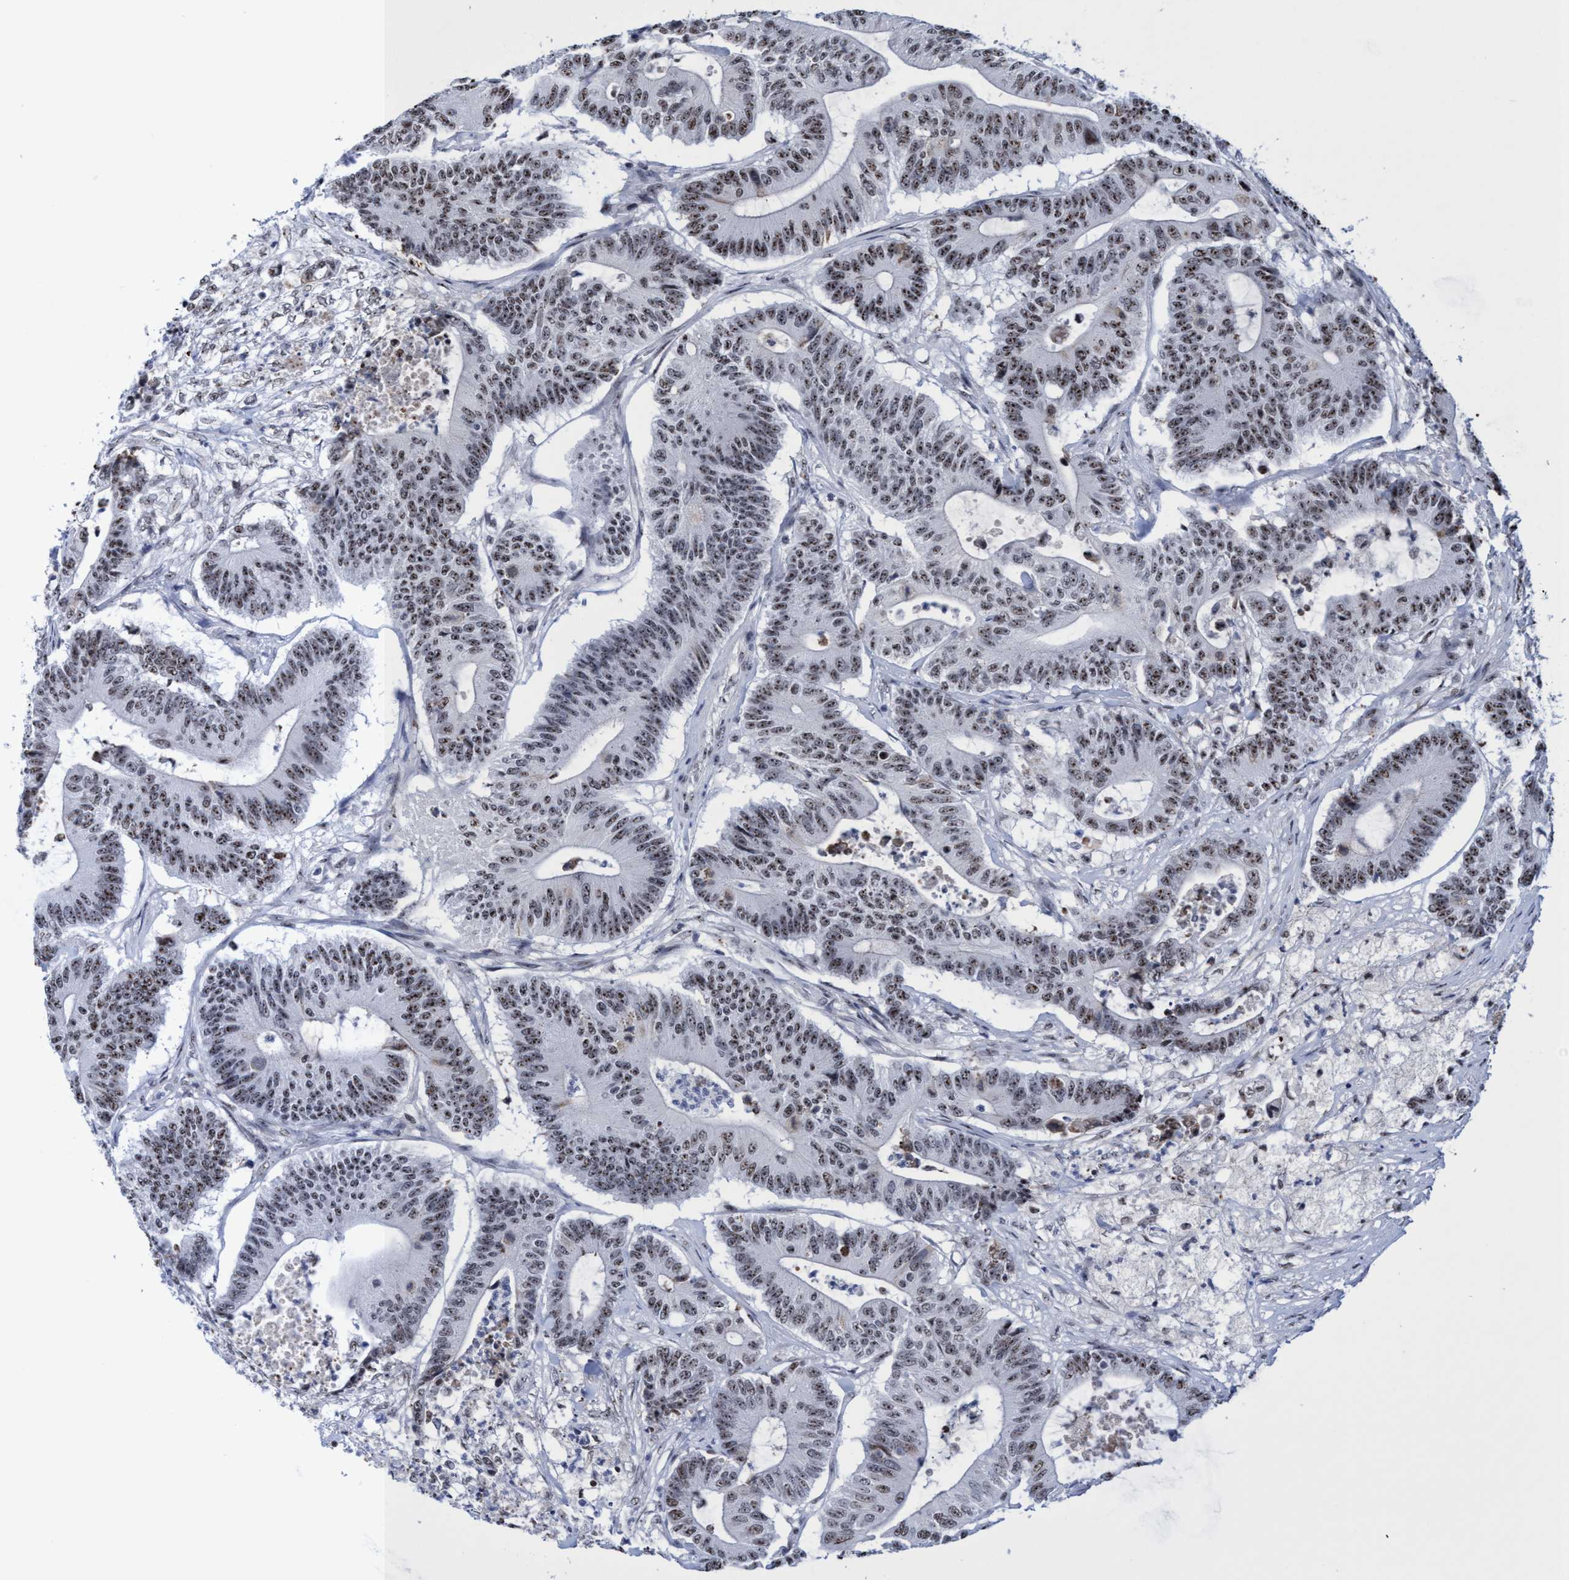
{"staining": {"intensity": "moderate", "quantity": ">75%", "location": "nuclear"}, "tissue": "colorectal cancer", "cell_type": "Tumor cells", "image_type": "cancer", "snomed": [{"axis": "morphology", "description": "Adenocarcinoma, NOS"}, {"axis": "topography", "description": "Colon"}], "caption": "Immunohistochemistry of adenocarcinoma (colorectal) shows medium levels of moderate nuclear staining in about >75% of tumor cells. The staining is performed using DAB brown chromogen to label protein expression. The nuclei are counter-stained blue using hematoxylin.", "gene": "EFCAB10", "patient": {"sex": "female", "age": 84}}